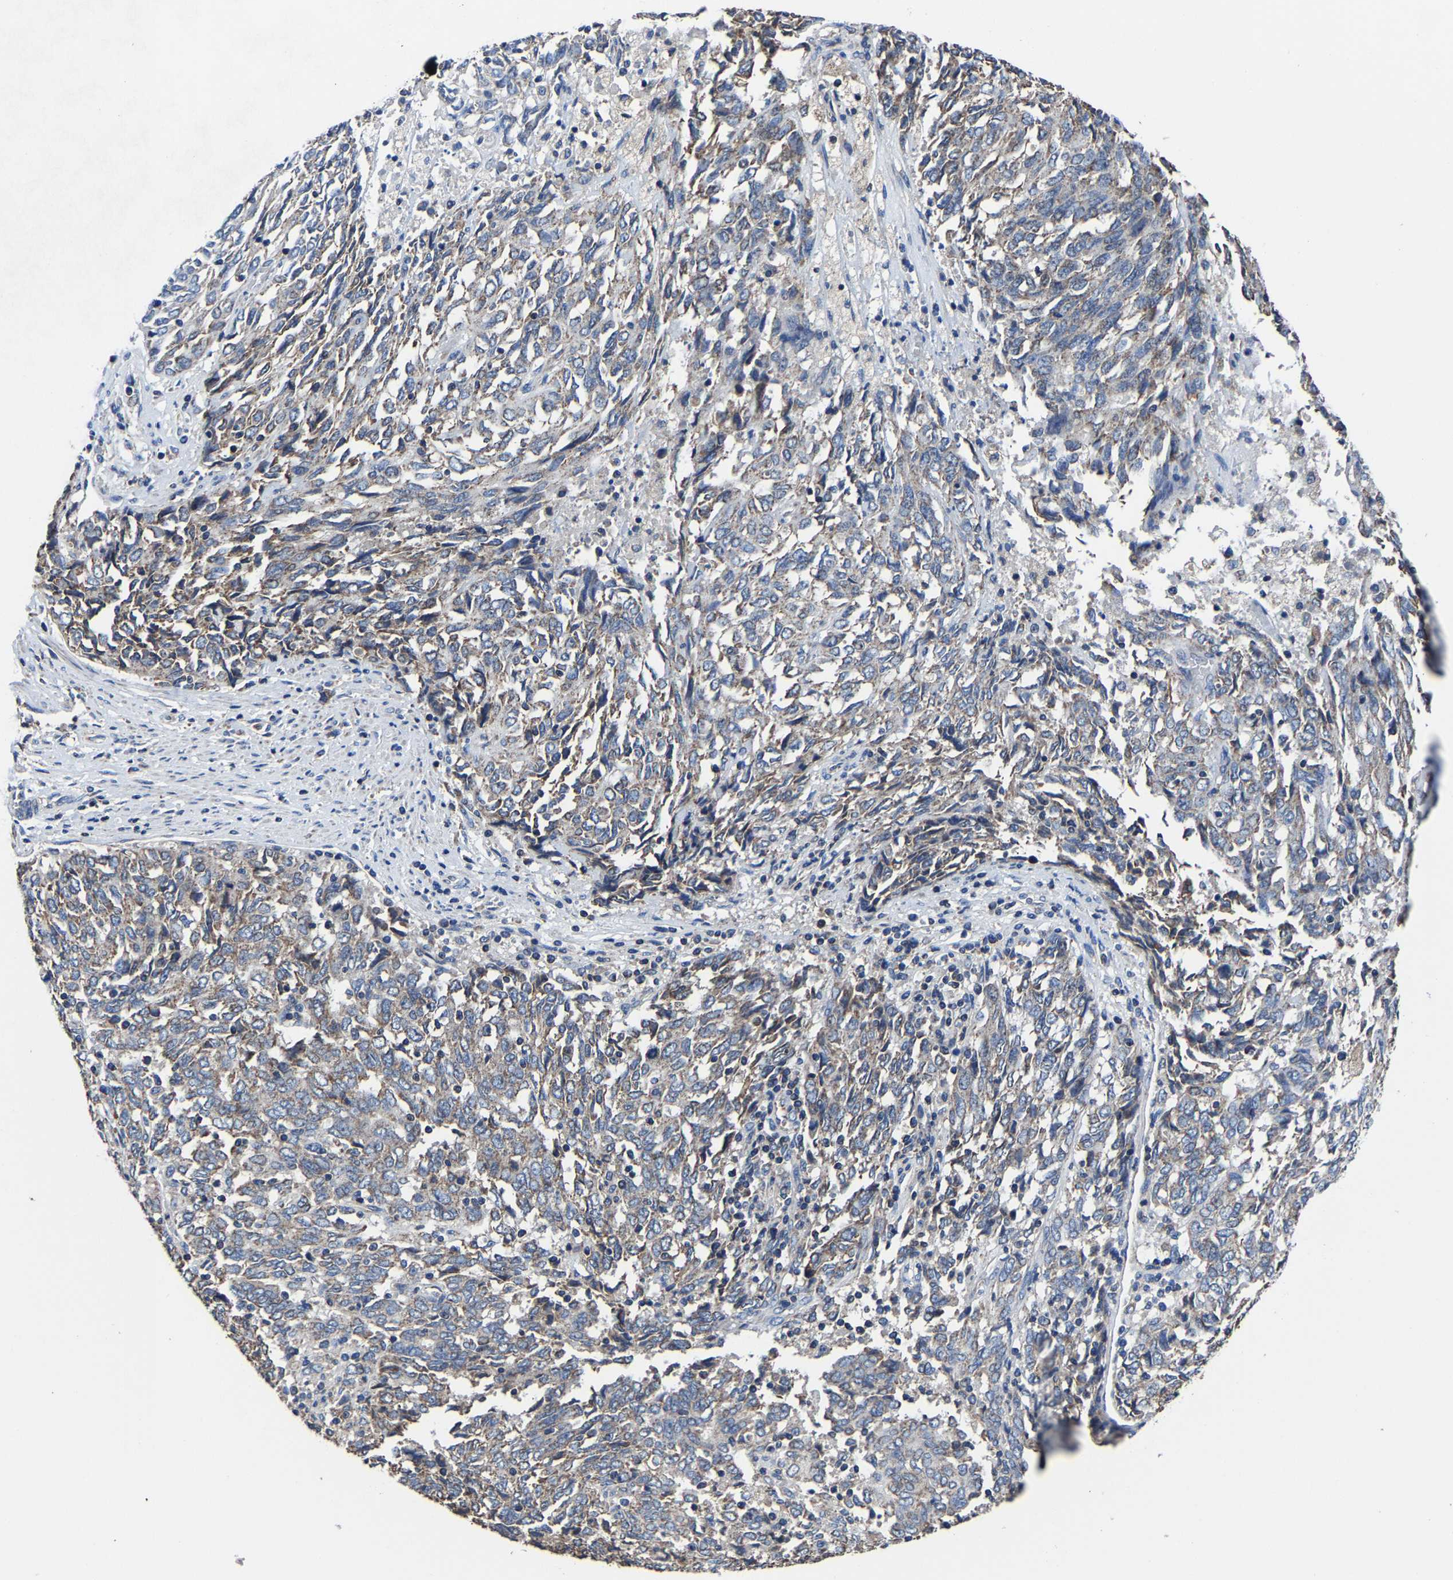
{"staining": {"intensity": "weak", "quantity": "25%-75%", "location": "cytoplasmic/membranous"}, "tissue": "endometrial cancer", "cell_type": "Tumor cells", "image_type": "cancer", "snomed": [{"axis": "morphology", "description": "Adenocarcinoma, NOS"}, {"axis": "topography", "description": "Endometrium"}], "caption": "Protein expression by immunohistochemistry displays weak cytoplasmic/membranous positivity in approximately 25%-75% of tumor cells in adenocarcinoma (endometrial).", "gene": "ZCCHC7", "patient": {"sex": "female", "age": 80}}